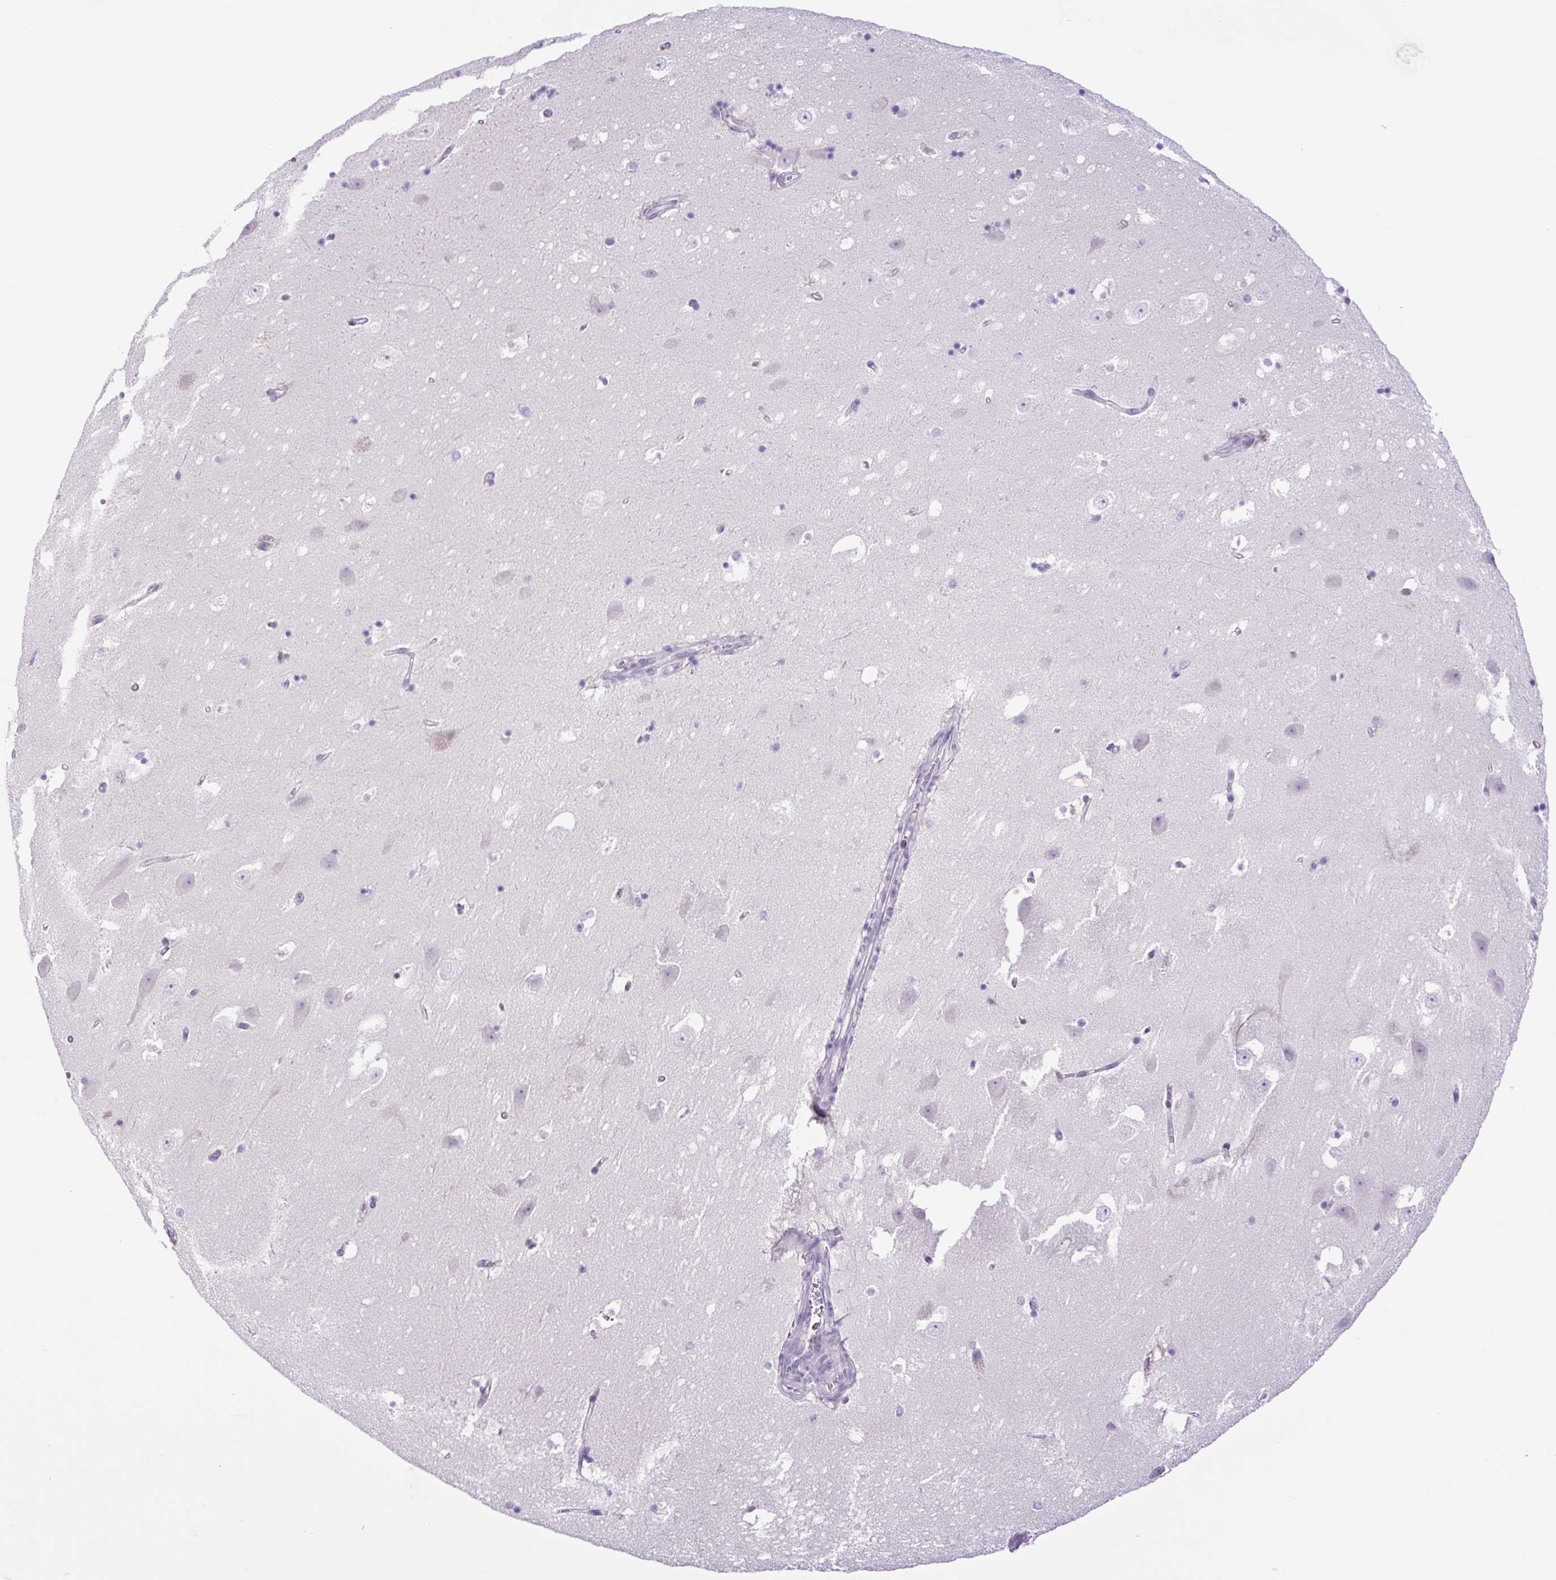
{"staining": {"intensity": "negative", "quantity": "none", "location": "none"}, "tissue": "hippocampus", "cell_type": "Glial cells", "image_type": "normal", "snomed": [{"axis": "morphology", "description": "Normal tissue, NOS"}, {"axis": "topography", "description": "Hippocampus"}], "caption": "This is an immunohistochemistry image of unremarkable human hippocampus. There is no positivity in glial cells.", "gene": "FAM177B", "patient": {"sex": "male", "age": 58}}